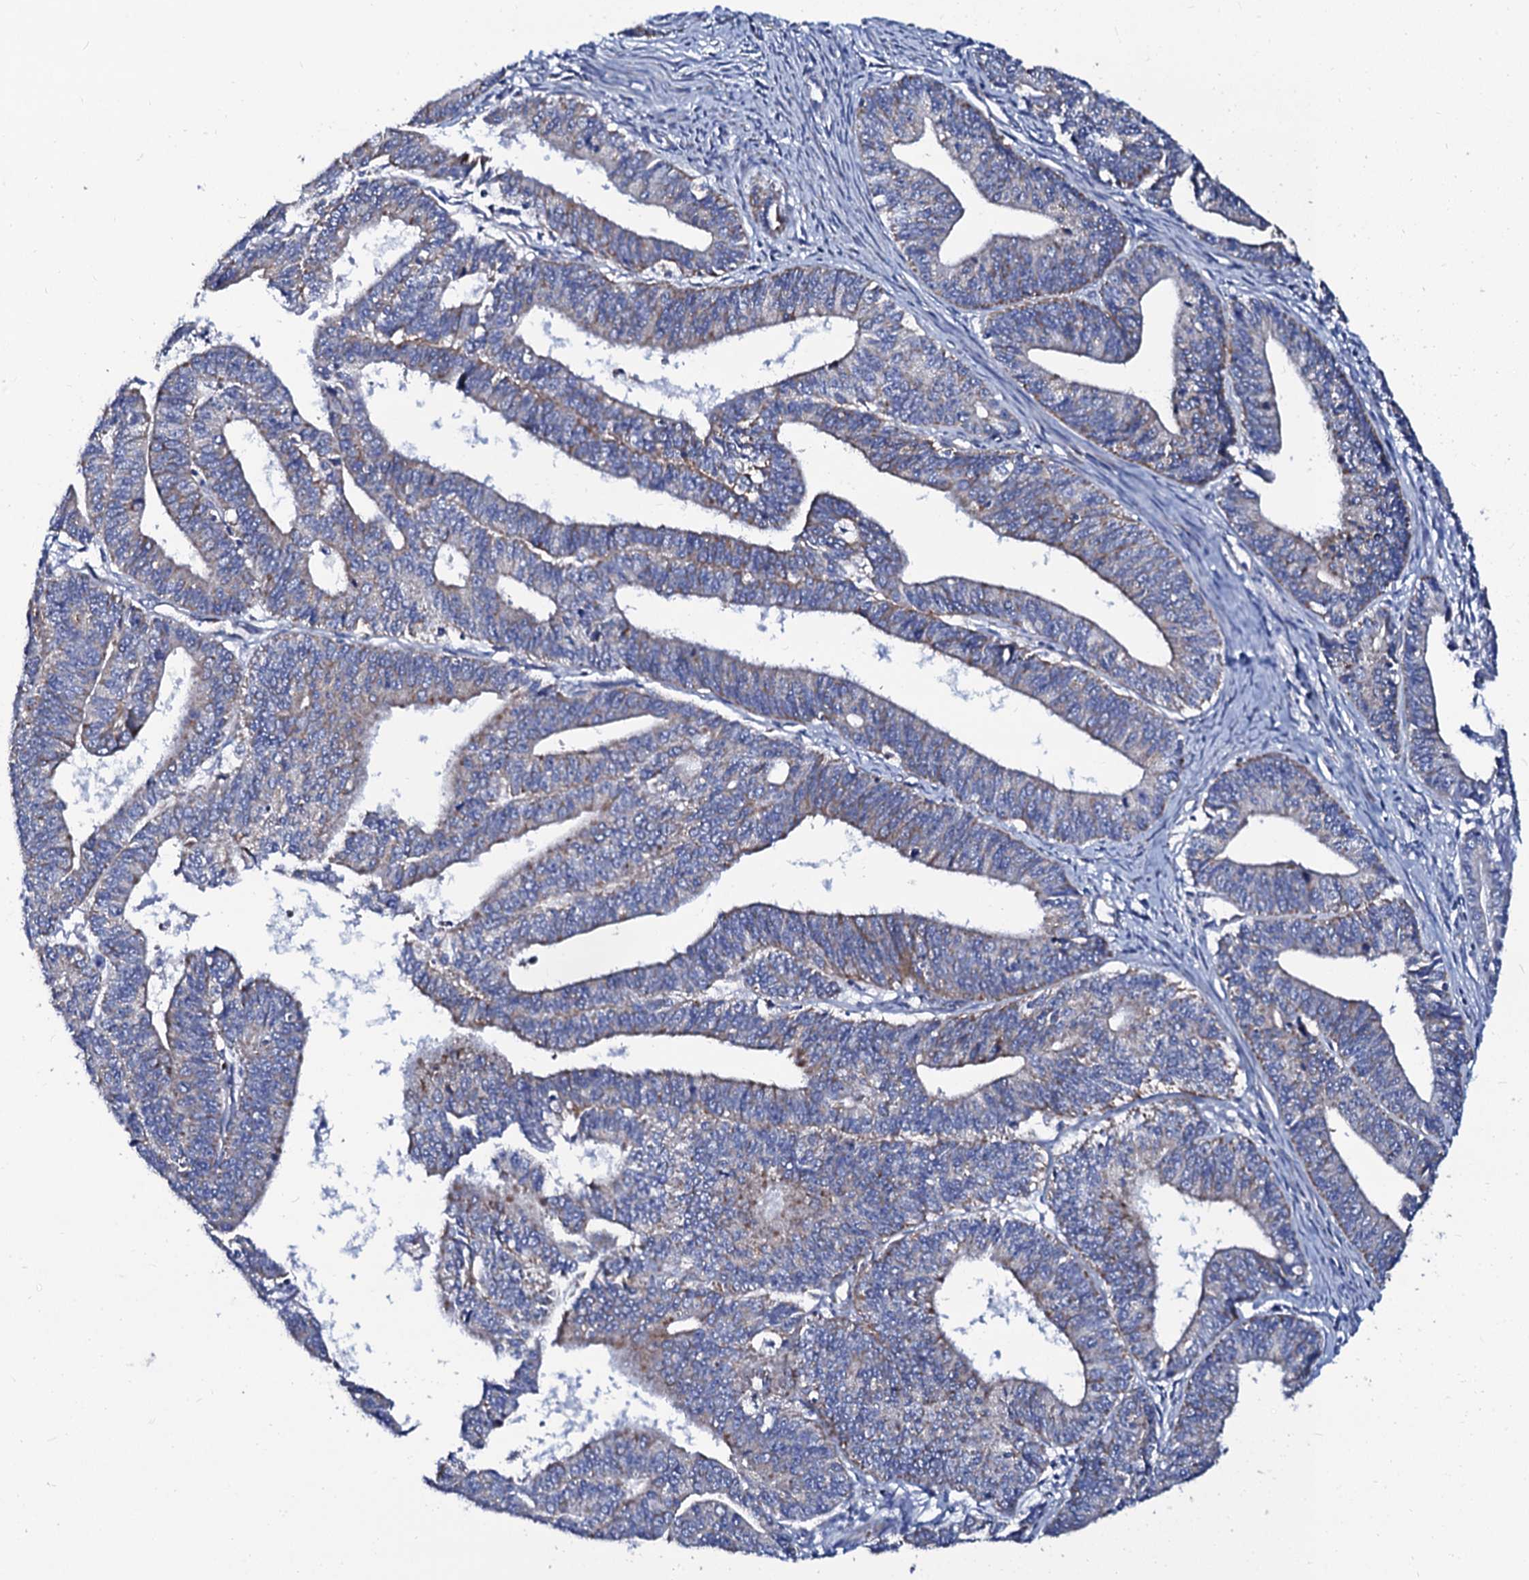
{"staining": {"intensity": "negative", "quantity": "none", "location": "none"}, "tissue": "endometrial cancer", "cell_type": "Tumor cells", "image_type": "cancer", "snomed": [{"axis": "morphology", "description": "Adenocarcinoma, NOS"}, {"axis": "topography", "description": "Endometrium"}], "caption": "This is a photomicrograph of immunohistochemistry (IHC) staining of endometrial cancer (adenocarcinoma), which shows no staining in tumor cells.", "gene": "SLC37A4", "patient": {"sex": "female", "age": 73}}